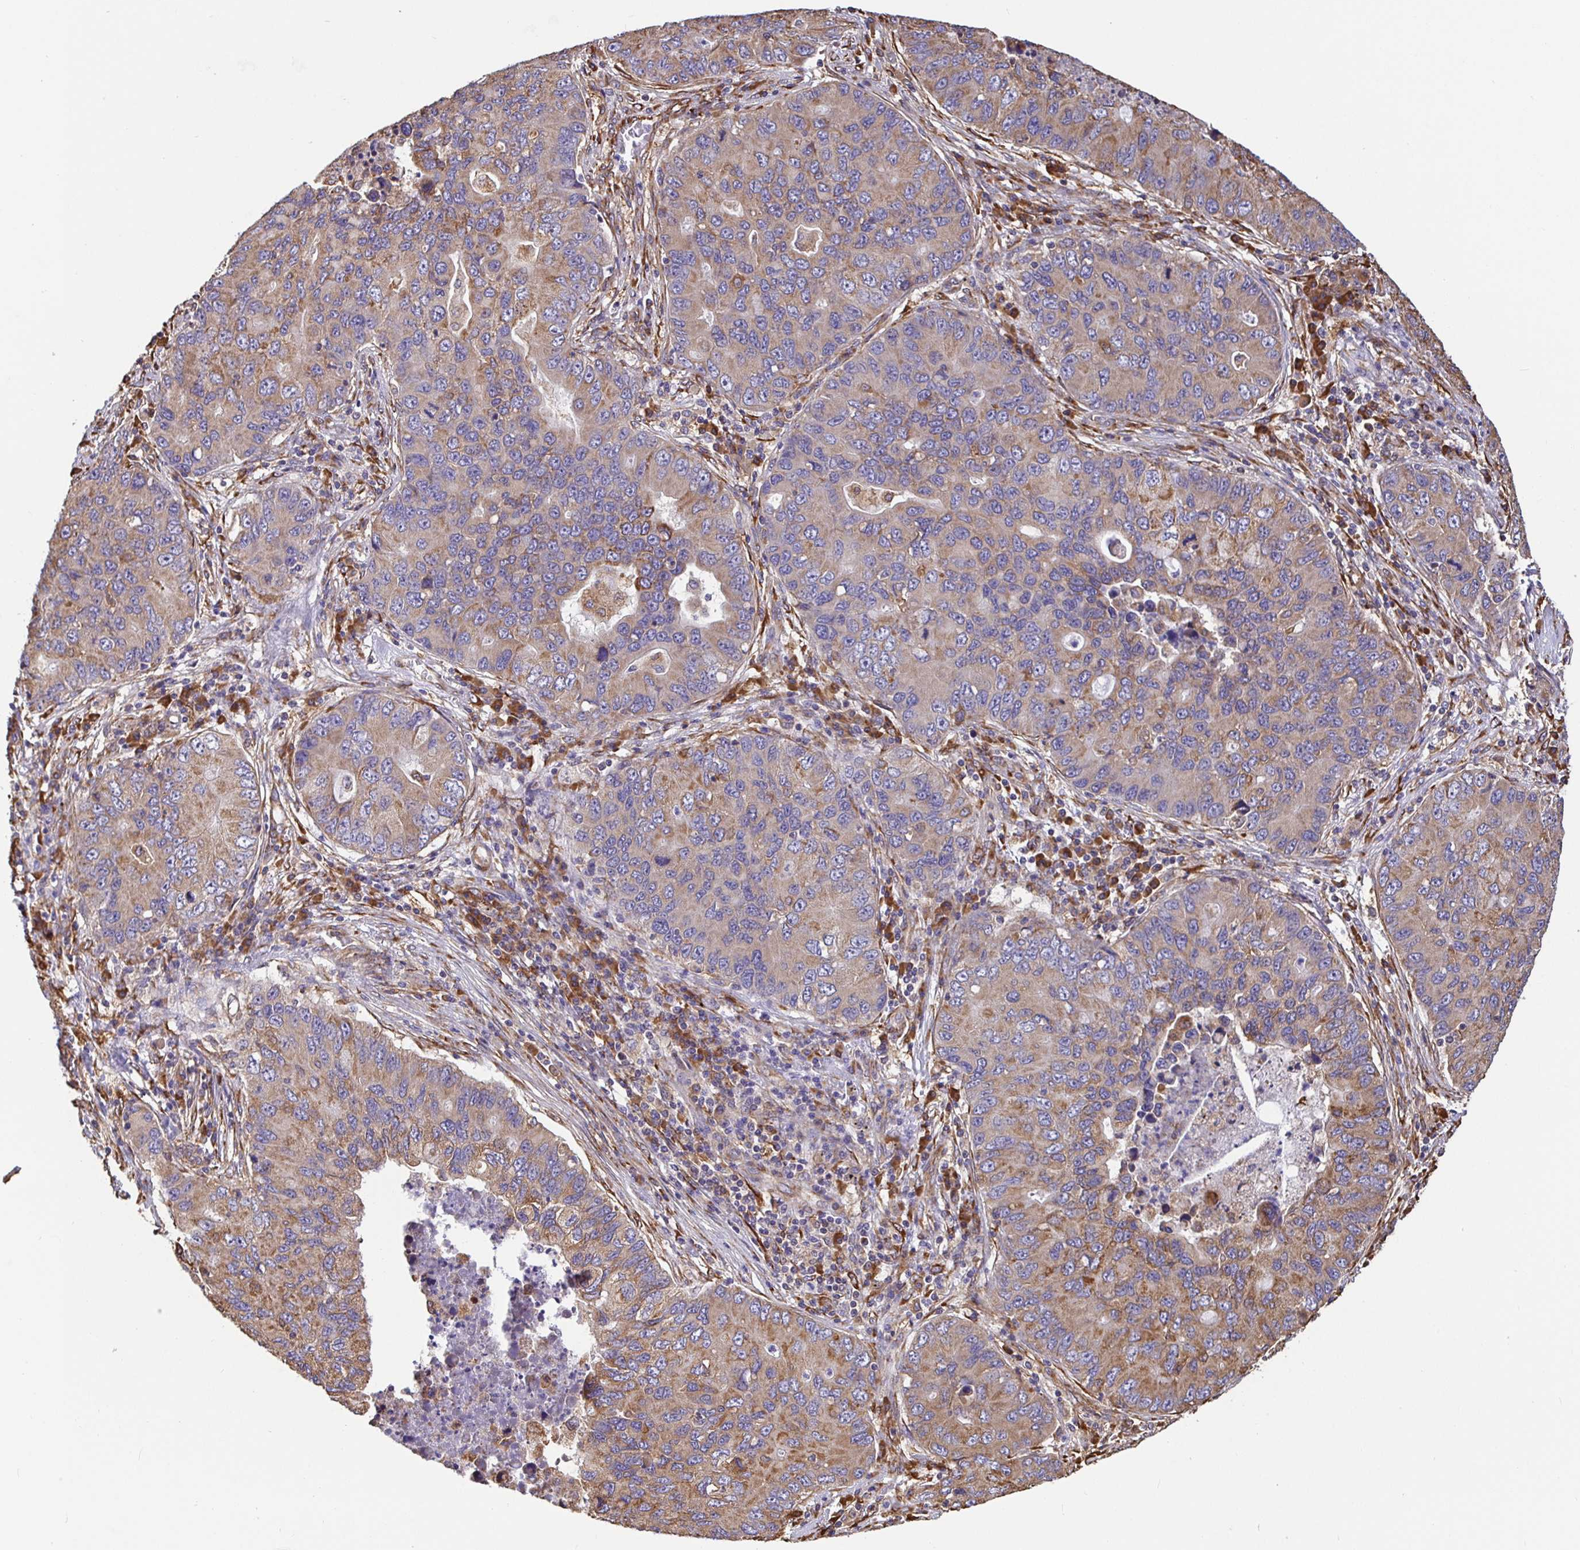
{"staining": {"intensity": "weak", "quantity": "25%-75%", "location": "cytoplasmic/membranous"}, "tissue": "lung cancer", "cell_type": "Tumor cells", "image_type": "cancer", "snomed": [{"axis": "morphology", "description": "Adenocarcinoma, NOS"}, {"axis": "morphology", "description": "Adenocarcinoma, metastatic, NOS"}, {"axis": "topography", "description": "Lymph node"}, {"axis": "topography", "description": "Lung"}], "caption": "This is an image of IHC staining of lung metastatic adenocarcinoma, which shows weak staining in the cytoplasmic/membranous of tumor cells.", "gene": "MAOA", "patient": {"sex": "female", "age": 54}}